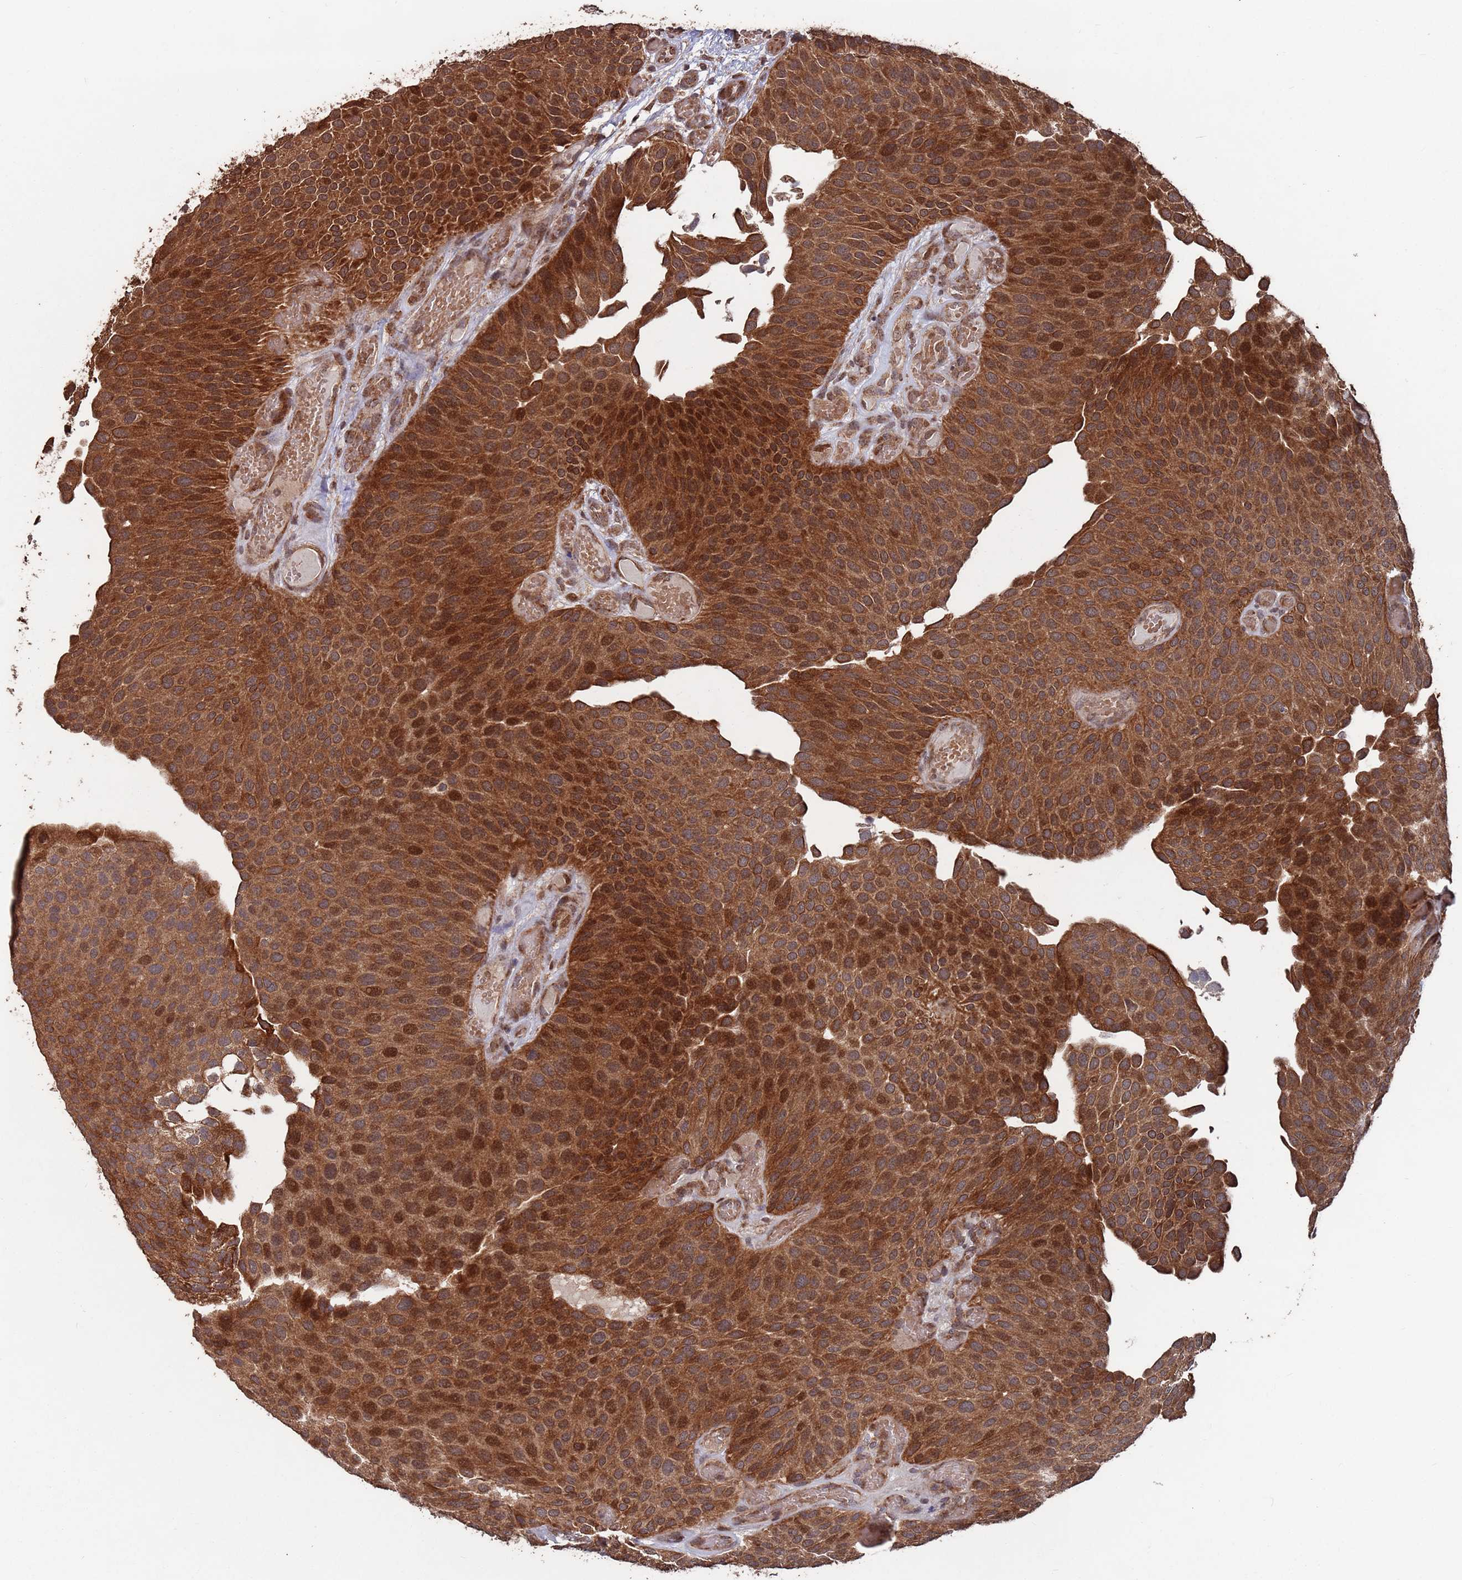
{"staining": {"intensity": "strong", "quantity": ">75%", "location": "cytoplasmic/membranous,nuclear"}, "tissue": "urothelial cancer", "cell_type": "Tumor cells", "image_type": "cancer", "snomed": [{"axis": "morphology", "description": "Urothelial carcinoma, Low grade"}, {"axis": "topography", "description": "Urinary bladder"}], "caption": "This histopathology image reveals urothelial carcinoma (low-grade) stained with immunohistochemistry (IHC) to label a protein in brown. The cytoplasmic/membranous and nuclear of tumor cells show strong positivity for the protein. Nuclei are counter-stained blue.", "gene": "PRR7", "patient": {"sex": "male", "age": 89}}